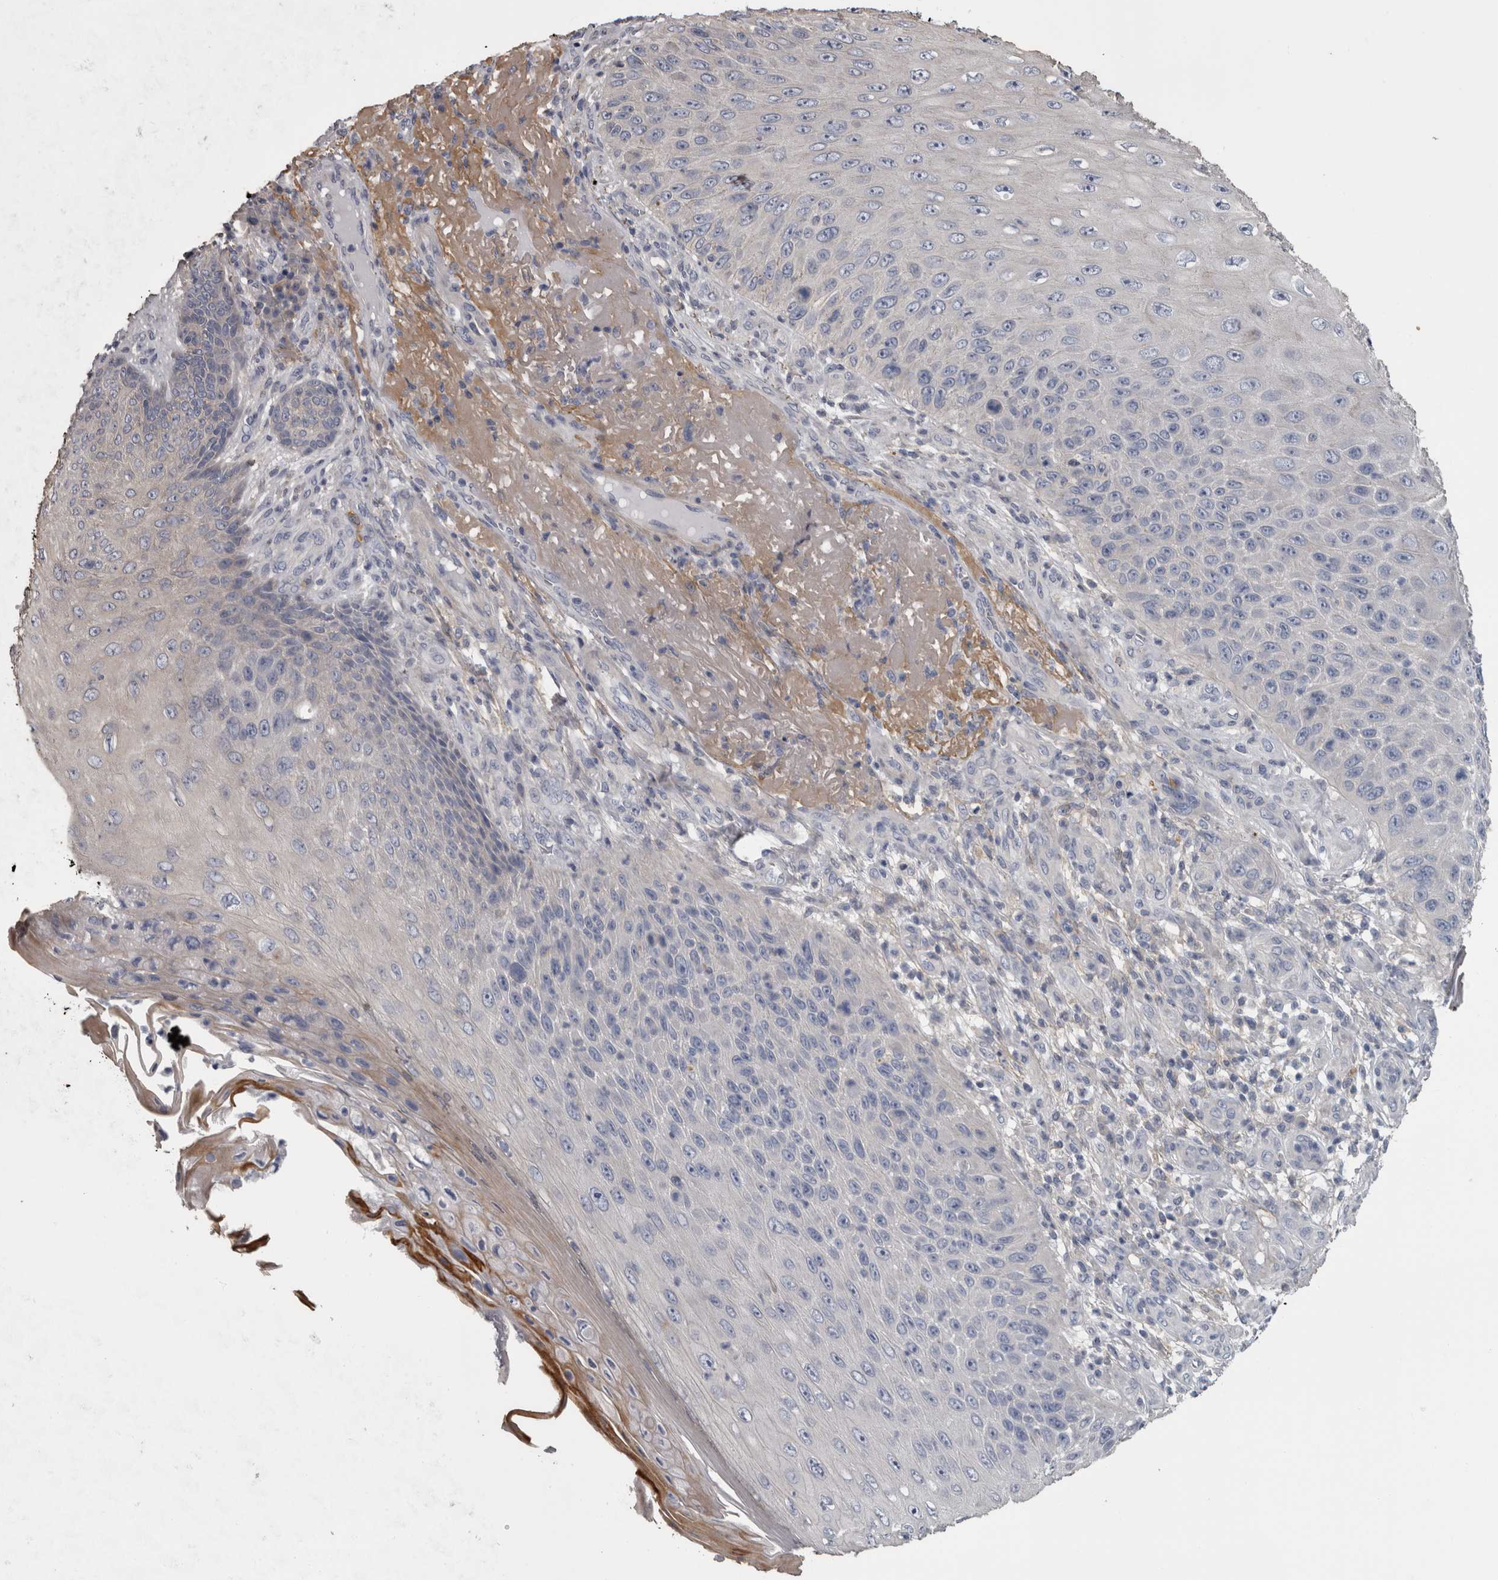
{"staining": {"intensity": "negative", "quantity": "none", "location": "none"}, "tissue": "skin cancer", "cell_type": "Tumor cells", "image_type": "cancer", "snomed": [{"axis": "morphology", "description": "Squamous cell carcinoma, NOS"}, {"axis": "topography", "description": "Skin"}], "caption": "Immunohistochemistry (IHC) of skin cancer (squamous cell carcinoma) reveals no expression in tumor cells. Brightfield microscopy of immunohistochemistry stained with DAB (brown) and hematoxylin (blue), captured at high magnification.", "gene": "EFEMP2", "patient": {"sex": "female", "age": 88}}